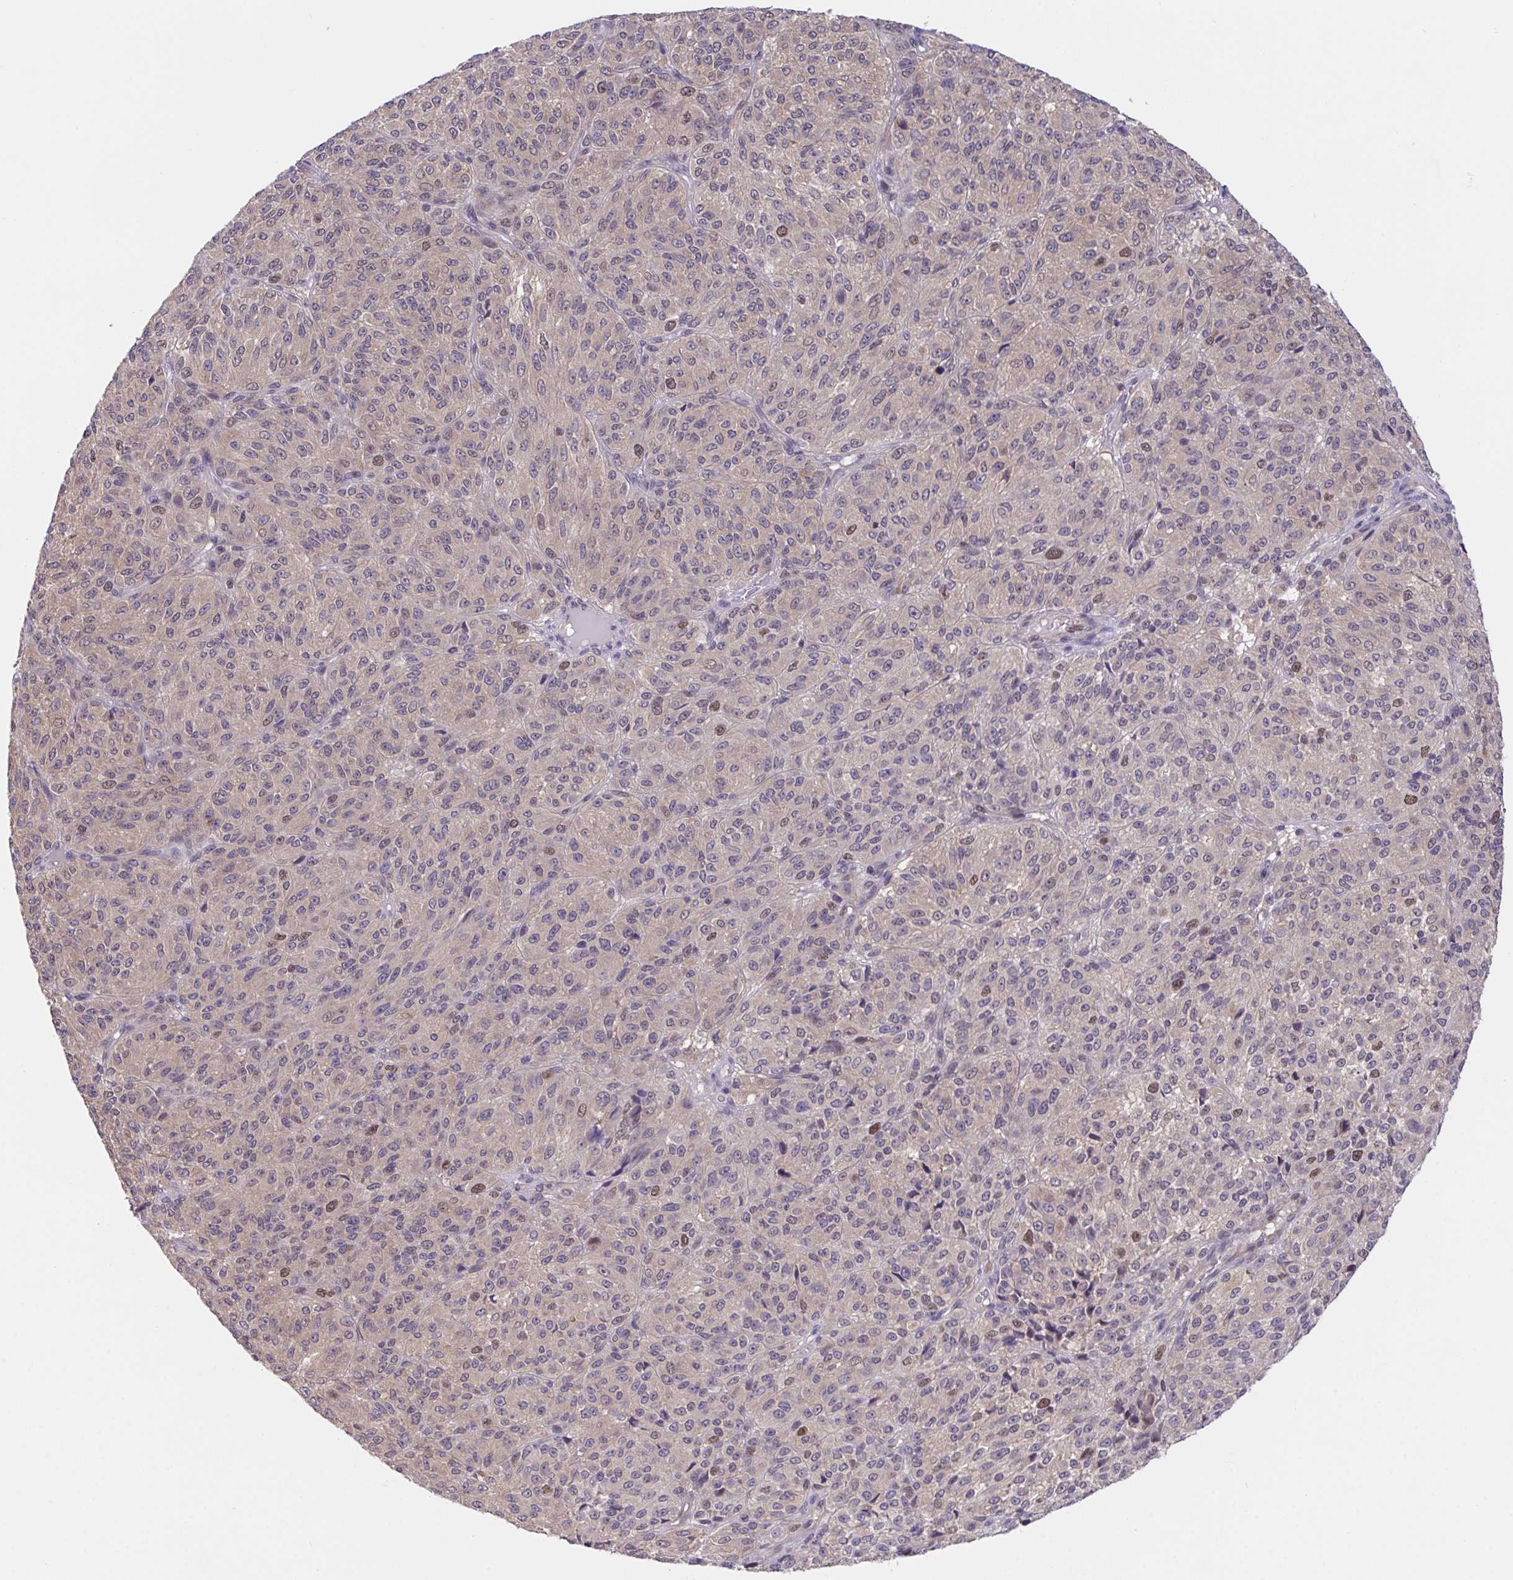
{"staining": {"intensity": "moderate", "quantity": "<25%", "location": "nuclear"}, "tissue": "melanoma", "cell_type": "Tumor cells", "image_type": "cancer", "snomed": [{"axis": "morphology", "description": "Malignant melanoma, Metastatic site"}, {"axis": "topography", "description": "Brain"}], "caption": "Approximately <25% of tumor cells in malignant melanoma (metastatic site) show moderate nuclear protein expression as visualized by brown immunohistochemical staining.", "gene": "ZNF444", "patient": {"sex": "female", "age": 56}}